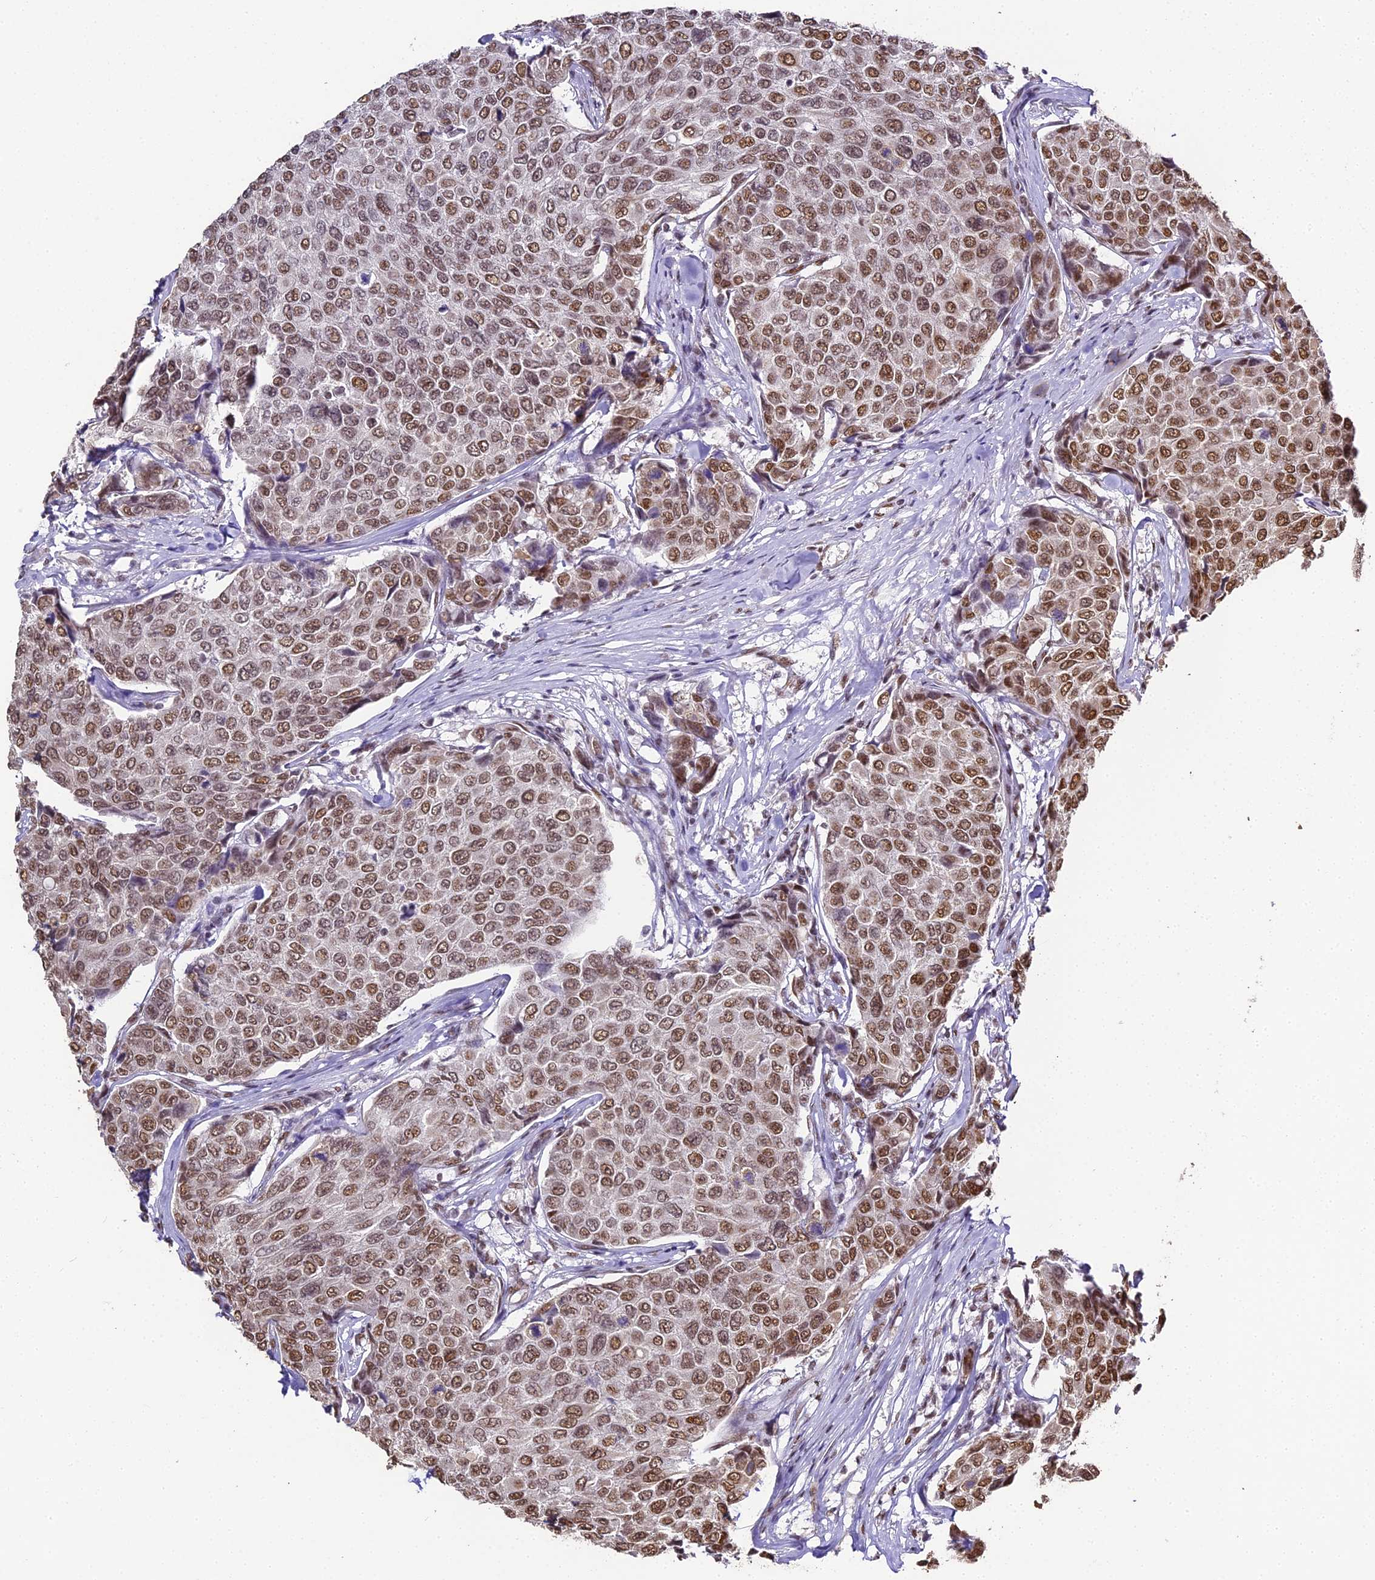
{"staining": {"intensity": "moderate", "quantity": ">75%", "location": "nuclear"}, "tissue": "breast cancer", "cell_type": "Tumor cells", "image_type": "cancer", "snomed": [{"axis": "morphology", "description": "Duct carcinoma"}, {"axis": "topography", "description": "Breast"}], "caption": "Tumor cells demonstrate moderate nuclear staining in about >75% of cells in breast cancer (infiltrating ductal carcinoma). The staining was performed using DAB, with brown indicating positive protein expression. Nuclei are stained blue with hematoxylin.", "gene": "HNRNPA1", "patient": {"sex": "female", "age": 55}}